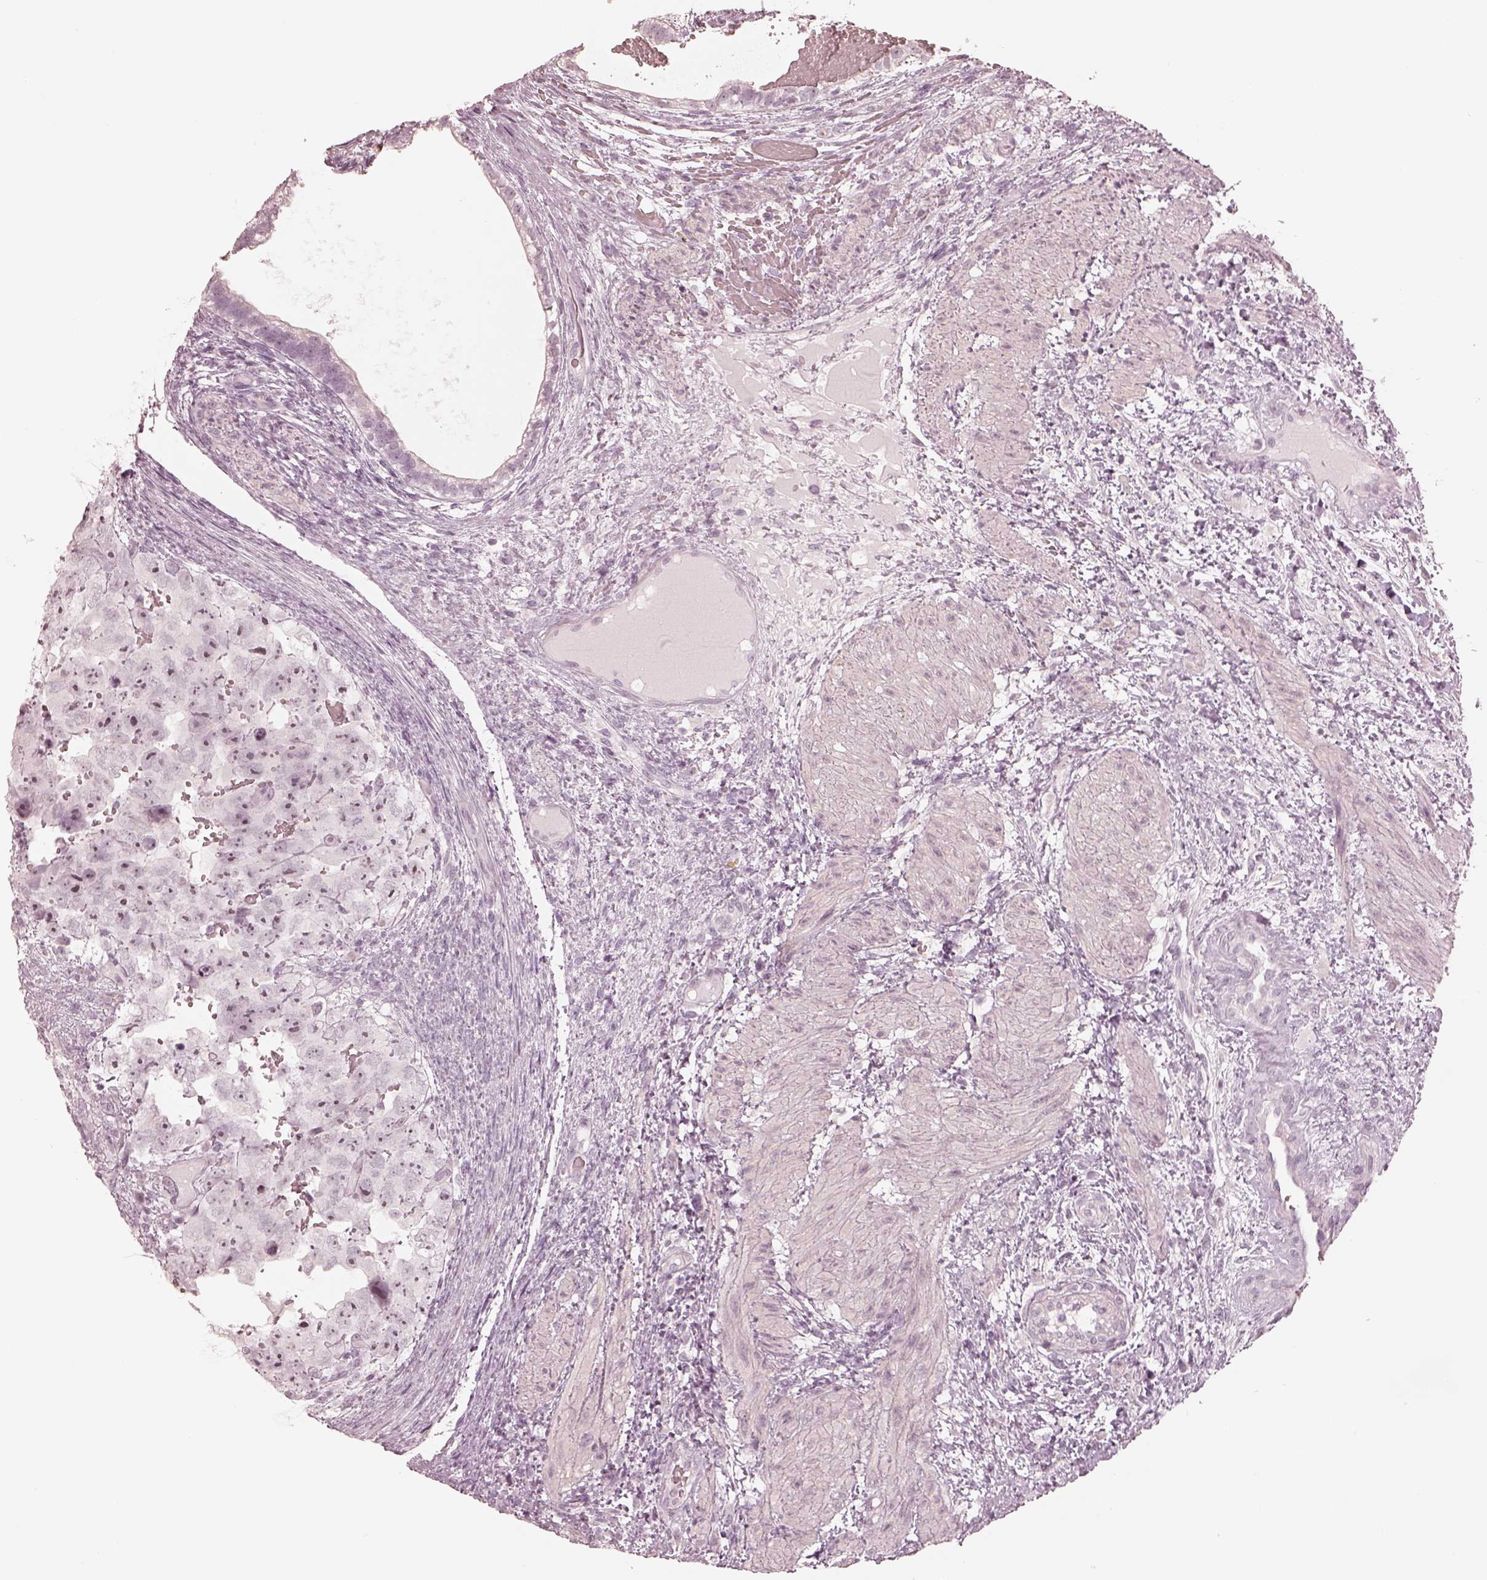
{"staining": {"intensity": "negative", "quantity": "none", "location": "none"}, "tissue": "testis cancer", "cell_type": "Tumor cells", "image_type": "cancer", "snomed": [{"axis": "morphology", "description": "Normal tissue, NOS"}, {"axis": "morphology", "description": "Carcinoma, Embryonal, NOS"}, {"axis": "topography", "description": "Testis"}, {"axis": "topography", "description": "Epididymis"}], "caption": "Tumor cells show no significant protein staining in testis embryonal carcinoma.", "gene": "CALR3", "patient": {"sex": "male", "age": 24}}